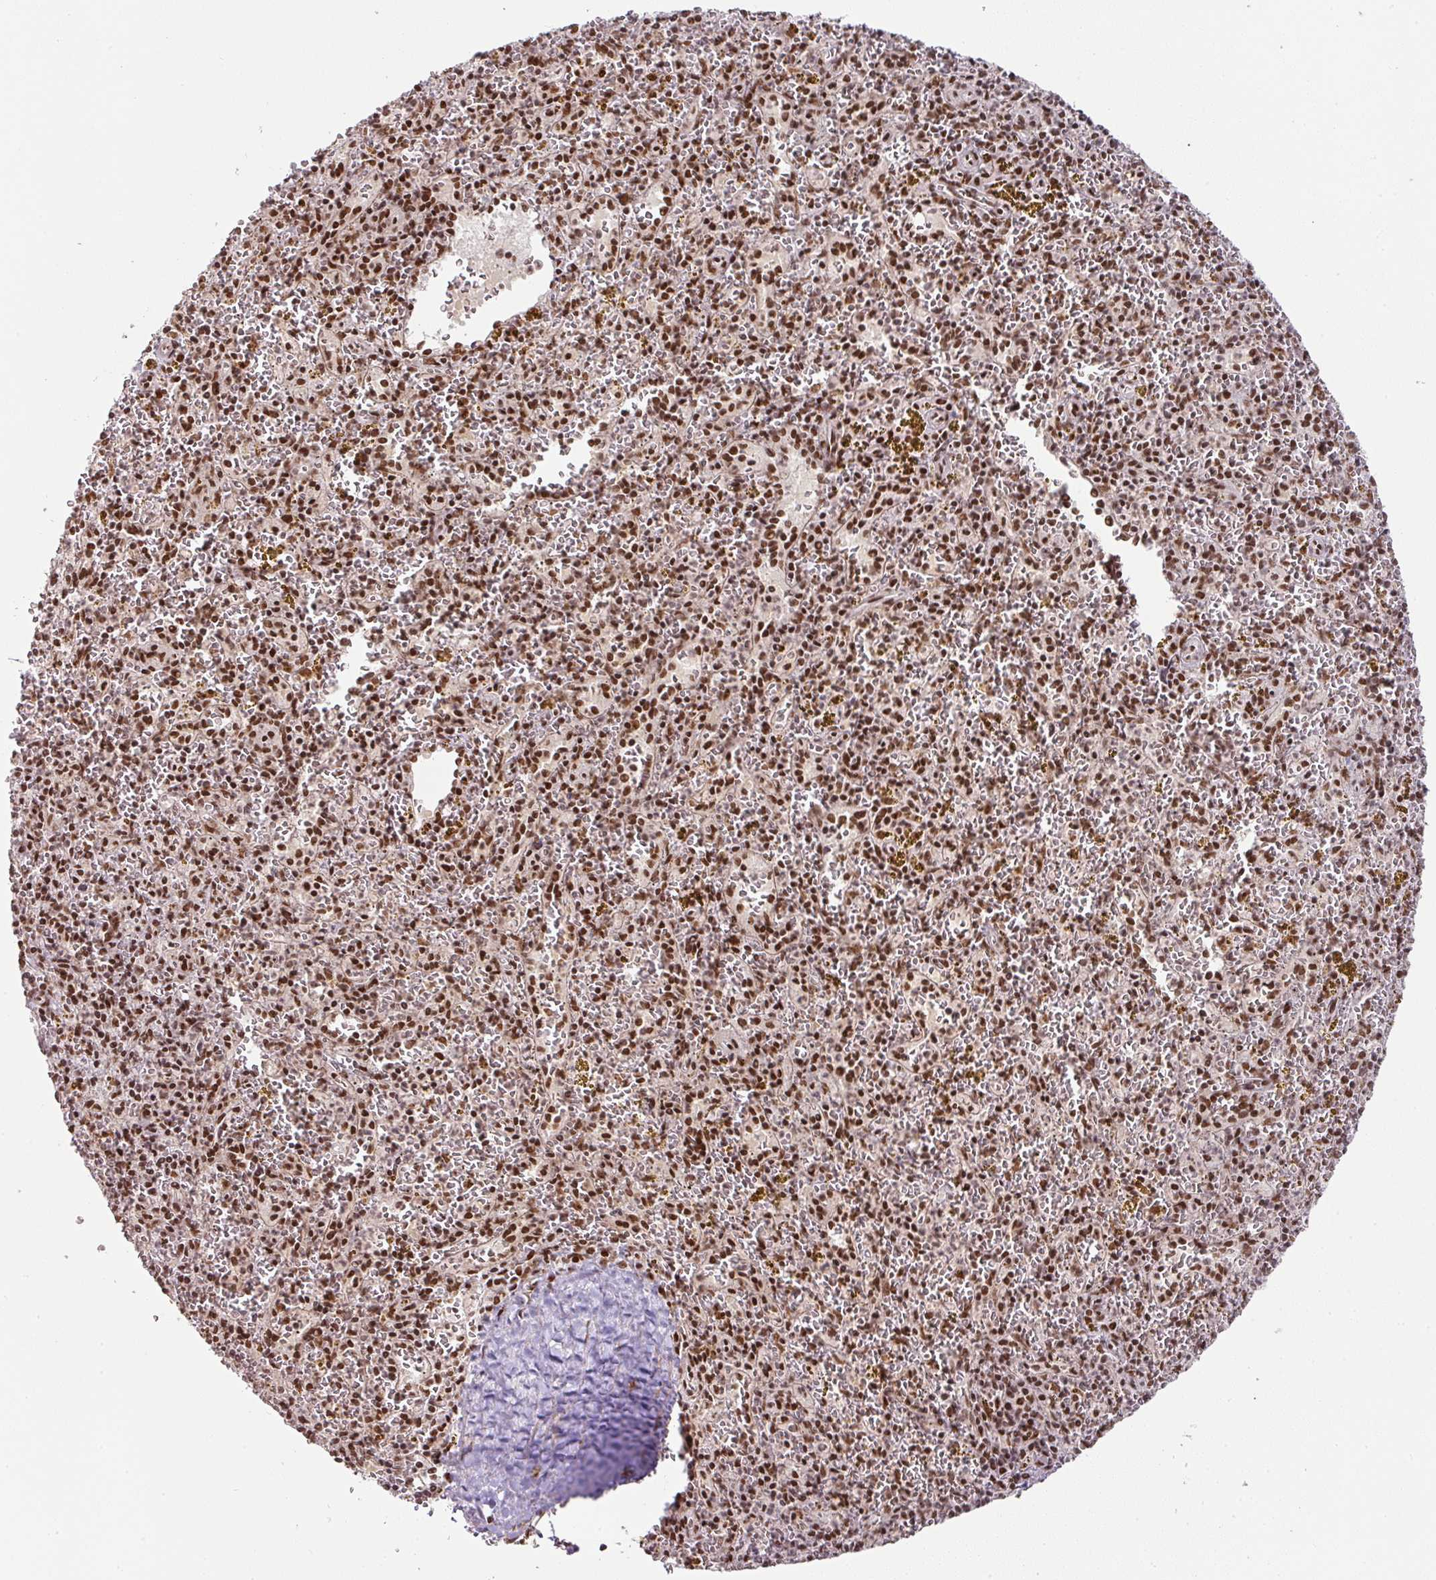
{"staining": {"intensity": "moderate", "quantity": ">75%", "location": "nuclear"}, "tissue": "spleen", "cell_type": "Cells in red pulp", "image_type": "normal", "snomed": [{"axis": "morphology", "description": "Normal tissue, NOS"}, {"axis": "topography", "description": "Spleen"}], "caption": "Immunohistochemical staining of normal spleen displays medium levels of moderate nuclear expression in about >75% of cells in red pulp. (brown staining indicates protein expression, while blue staining denotes nuclei).", "gene": "NCOA5", "patient": {"sex": "male", "age": 57}}